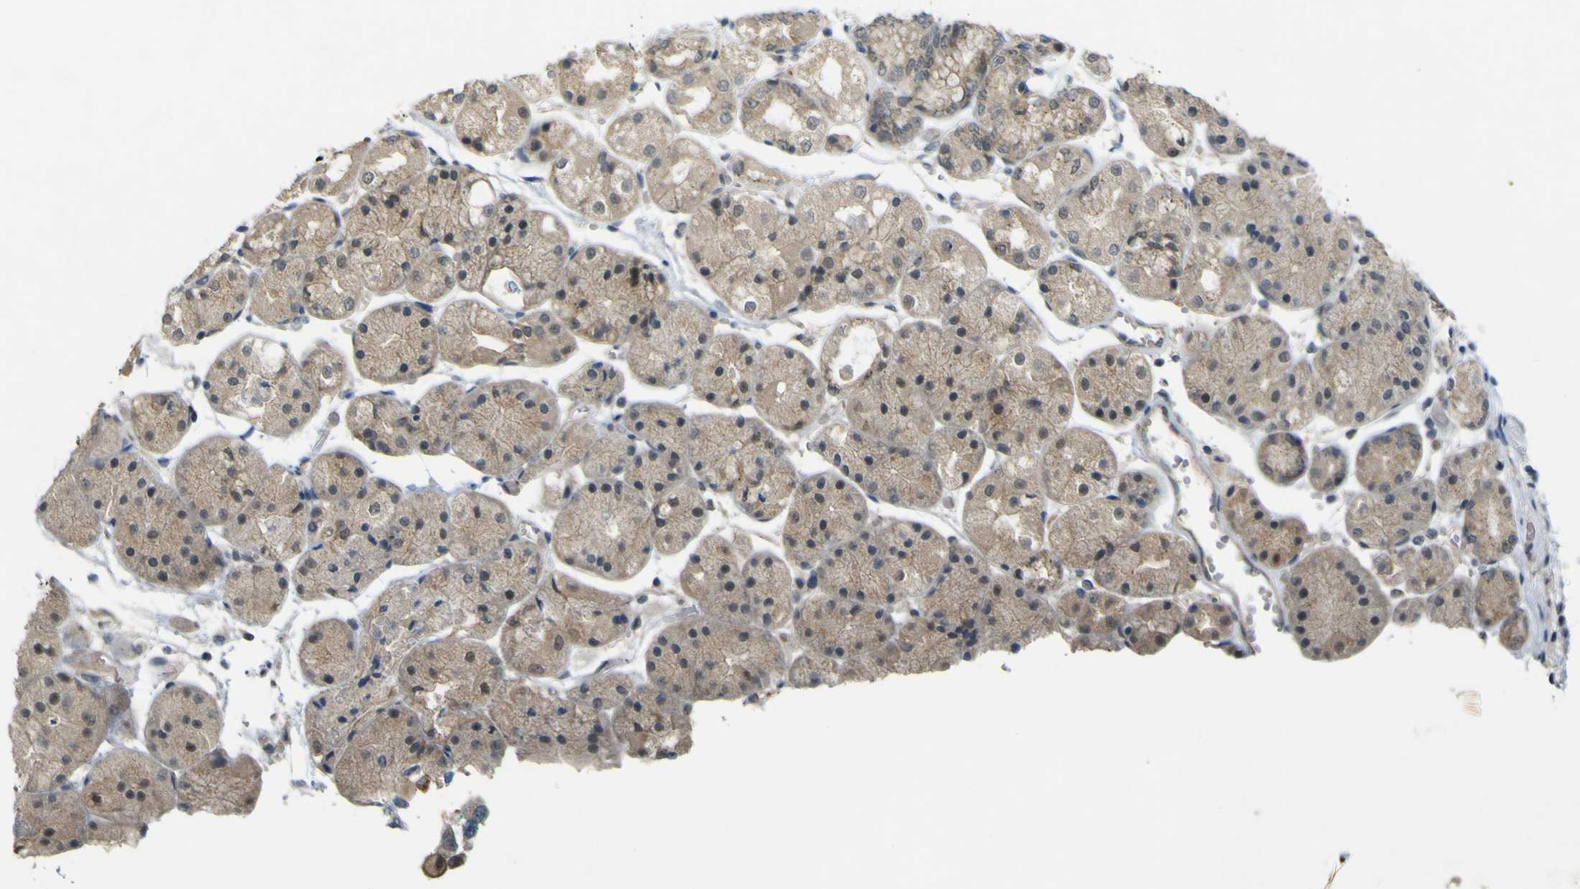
{"staining": {"intensity": "weak", "quantity": ">75%", "location": "cytoplasmic/membranous"}, "tissue": "stomach", "cell_type": "Glandular cells", "image_type": "normal", "snomed": [{"axis": "morphology", "description": "Normal tissue, NOS"}, {"axis": "topography", "description": "Stomach, upper"}], "caption": "Protein positivity by immunohistochemistry displays weak cytoplasmic/membranous staining in approximately >75% of glandular cells in benign stomach.", "gene": "IGF2R", "patient": {"sex": "male", "age": 72}}